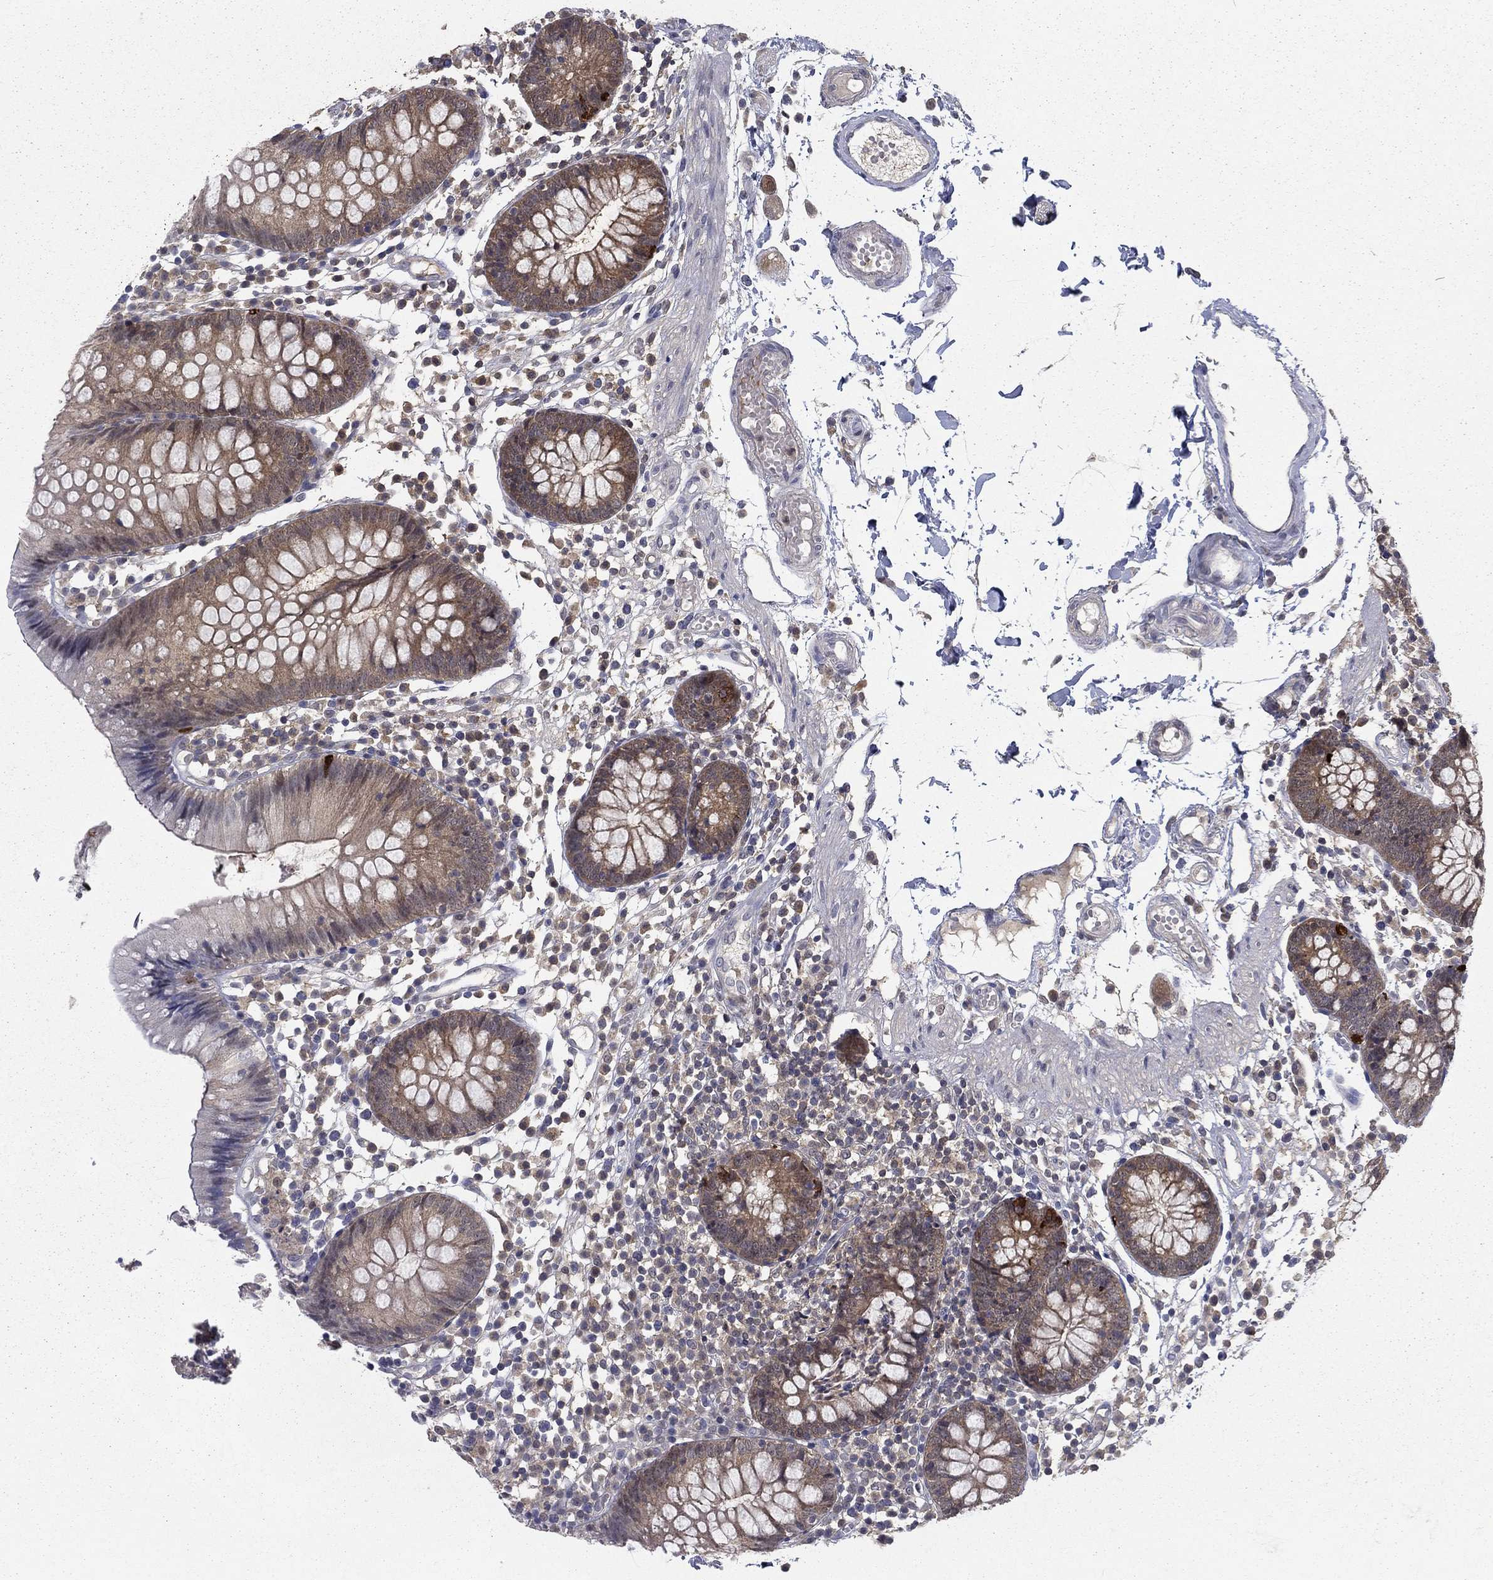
{"staining": {"intensity": "negative", "quantity": "none", "location": "none"}, "tissue": "colon", "cell_type": "Endothelial cells", "image_type": "normal", "snomed": [{"axis": "morphology", "description": "Normal tissue, NOS"}, {"axis": "topography", "description": "Rectum"}], "caption": "There is no significant positivity in endothelial cells of colon. The staining was performed using DAB to visualize the protein expression in brown, while the nuclei were stained in blue with hematoxylin (Magnification: 20x).", "gene": "NIT2", "patient": {"sex": "male", "age": 70}}